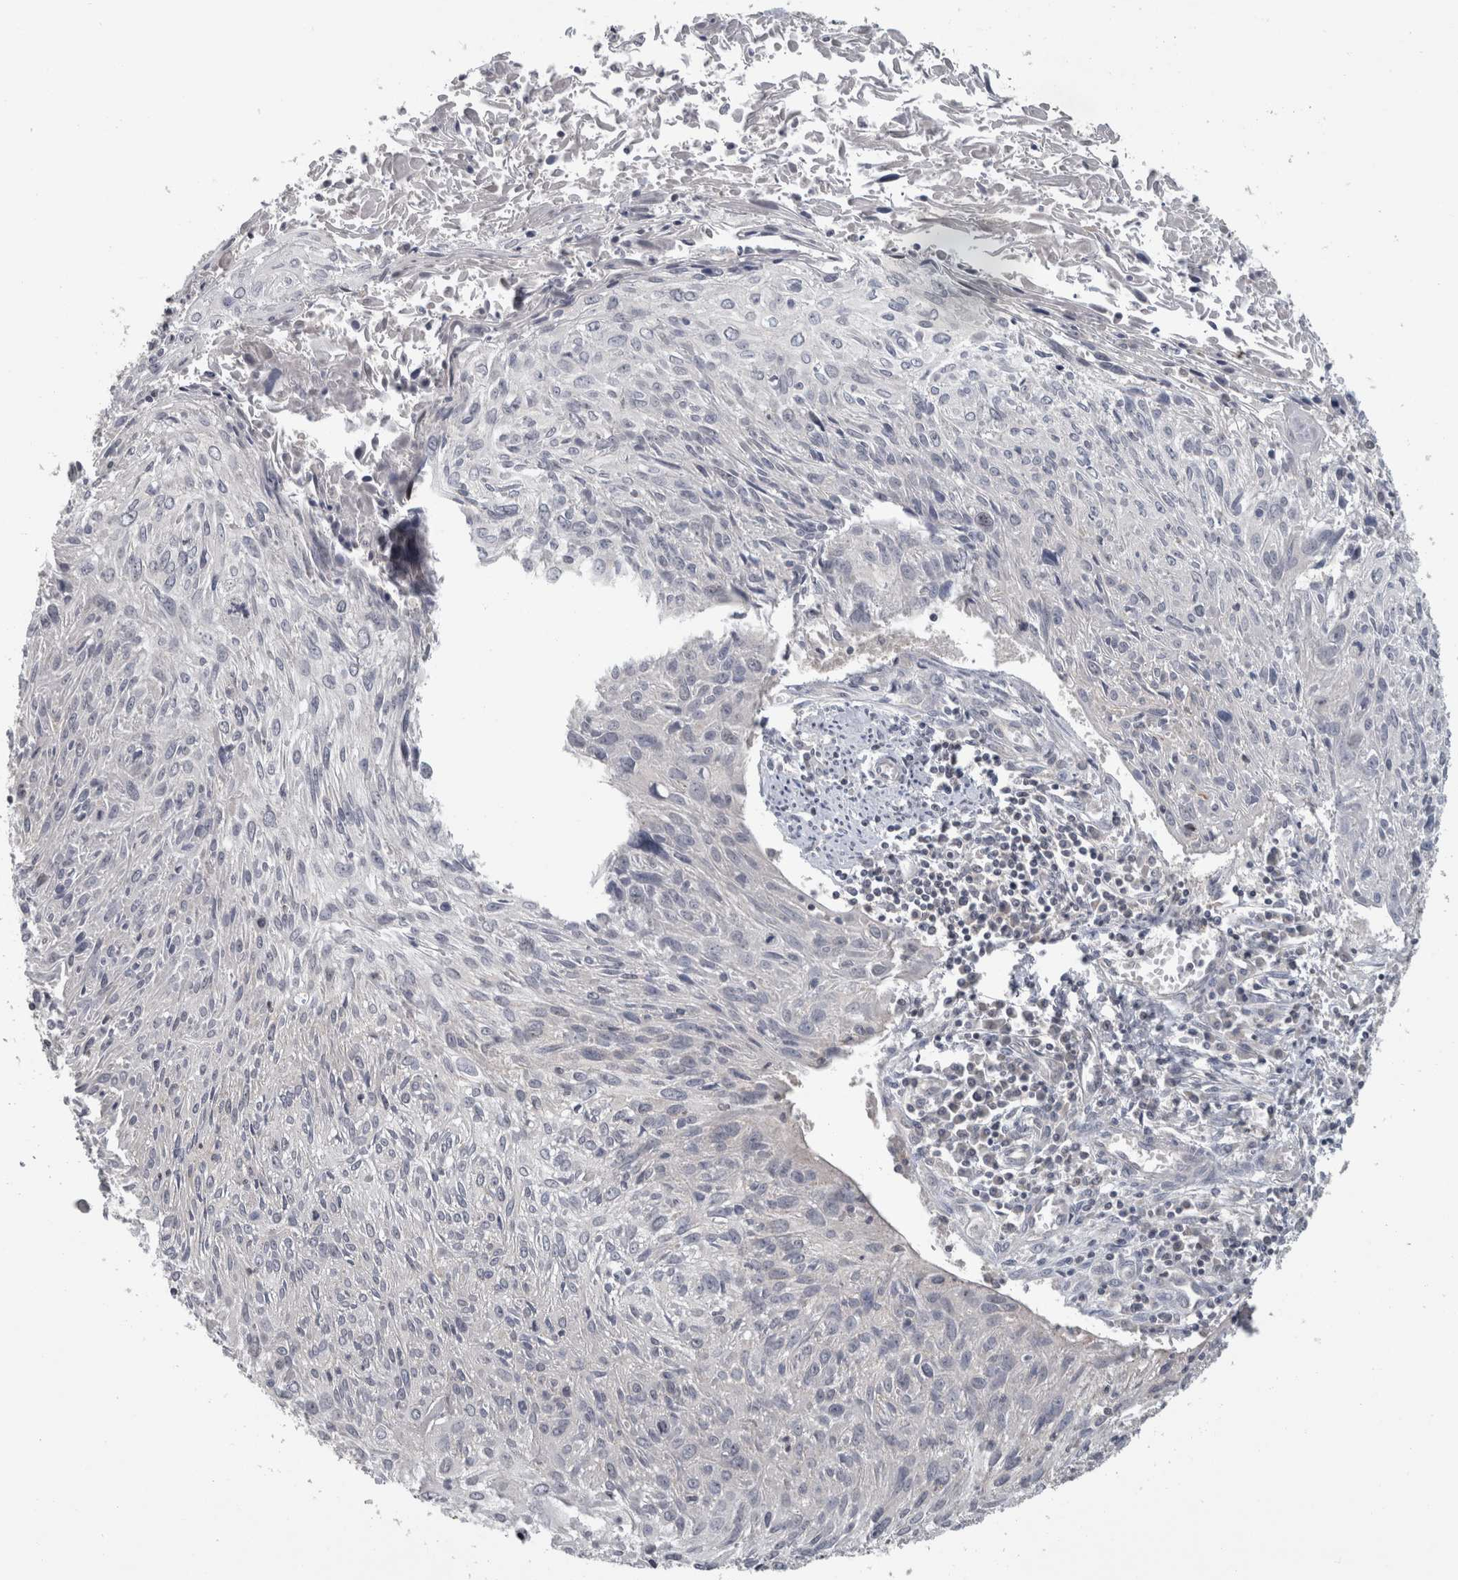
{"staining": {"intensity": "negative", "quantity": "none", "location": "none"}, "tissue": "cervical cancer", "cell_type": "Tumor cells", "image_type": "cancer", "snomed": [{"axis": "morphology", "description": "Squamous cell carcinoma, NOS"}, {"axis": "topography", "description": "Cervix"}], "caption": "Protein analysis of cervical cancer reveals no significant staining in tumor cells.", "gene": "RBM28", "patient": {"sex": "female", "age": 51}}